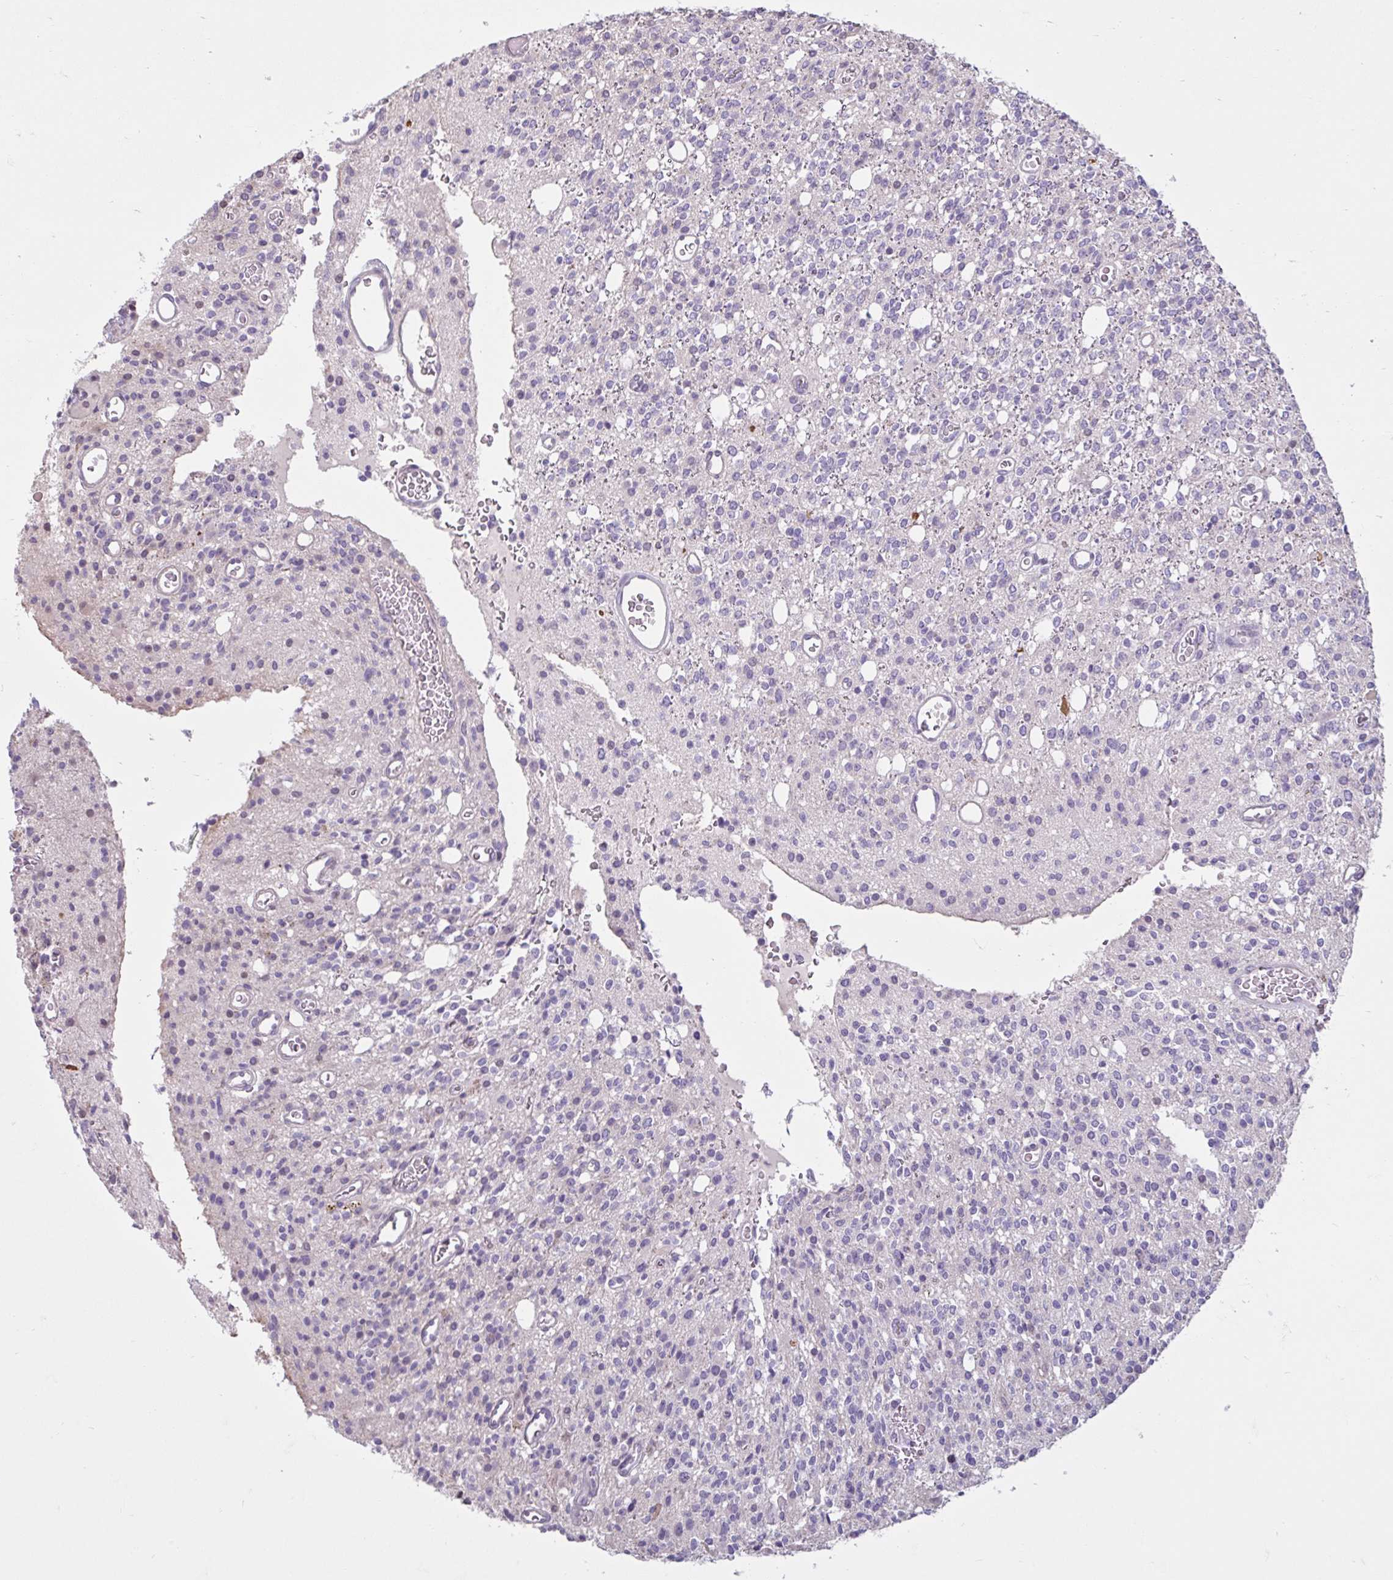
{"staining": {"intensity": "negative", "quantity": "none", "location": "none"}, "tissue": "glioma", "cell_type": "Tumor cells", "image_type": "cancer", "snomed": [{"axis": "morphology", "description": "Glioma, malignant, High grade"}, {"axis": "topography", "description": "Brain"}], "caption": "This photomicrograph is of glioma stained with IHC to label a protein in brown with the nuclei are counter-stained blue. There is no staining in tumor cells.", "gene": "CDH19", "patient": {"sex": "male", "age": 34}}